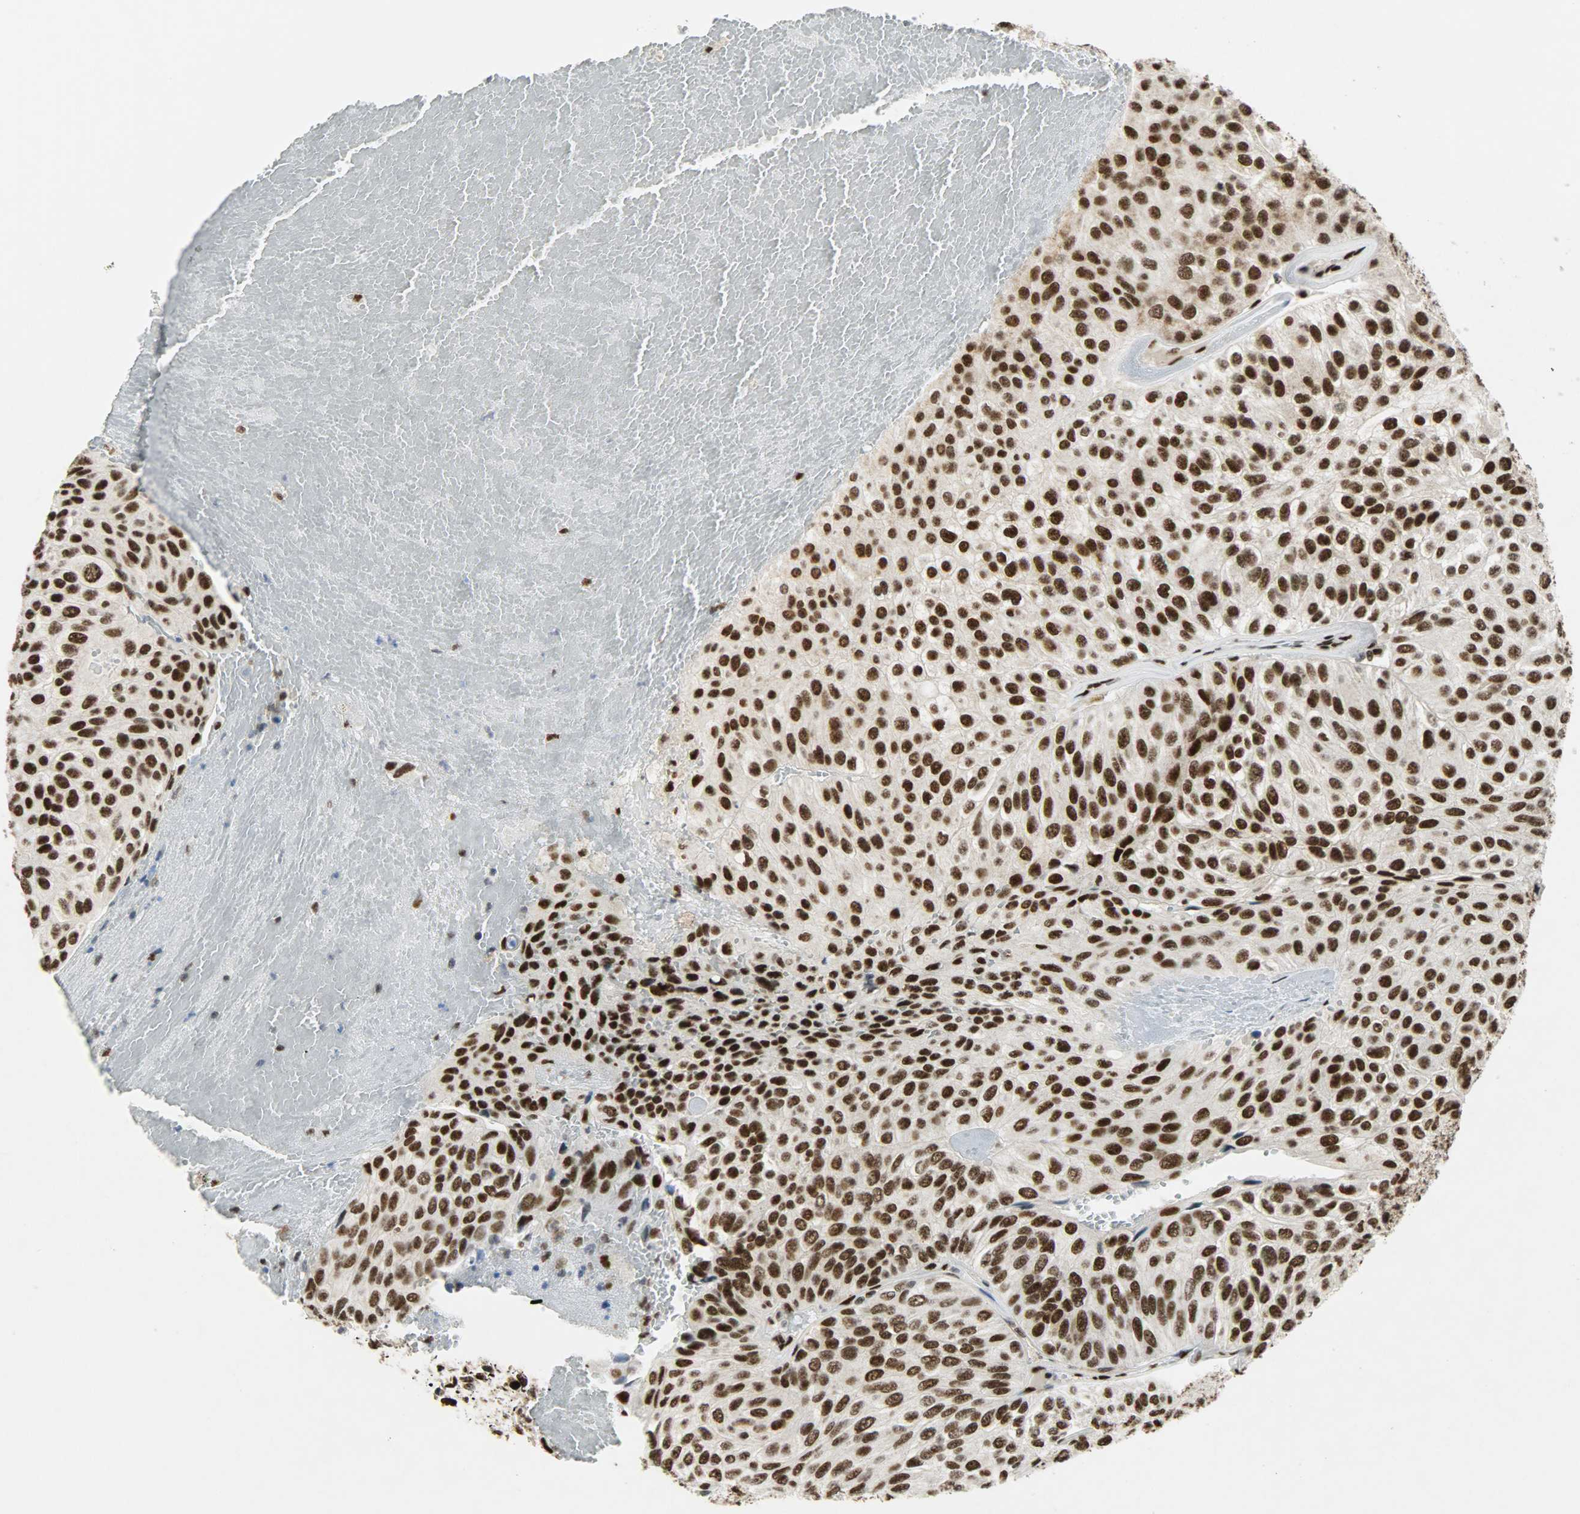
{"staining": {"intensity": "strong", "quantity": ">75%", "location": "nuclear"}, "tissue": "urothelial cancer", "cell_type": "Tumor cells", "image_type": "cancer", "snomed": [{"axis": "morphology", "description": "Urothelial carcinoma, High grade"}, {"axis": "topography", "description": "Urinary bladder"}], "caption": "Immunohistochemical staining of human high-grade urothelial carcinoma demonstrates strong nuclear protein positivity in approximately >75% of tumor cells. Nuclei are stained in blue.", "gene": "SSB", "patient": {"sex": "male", "age": 66}}